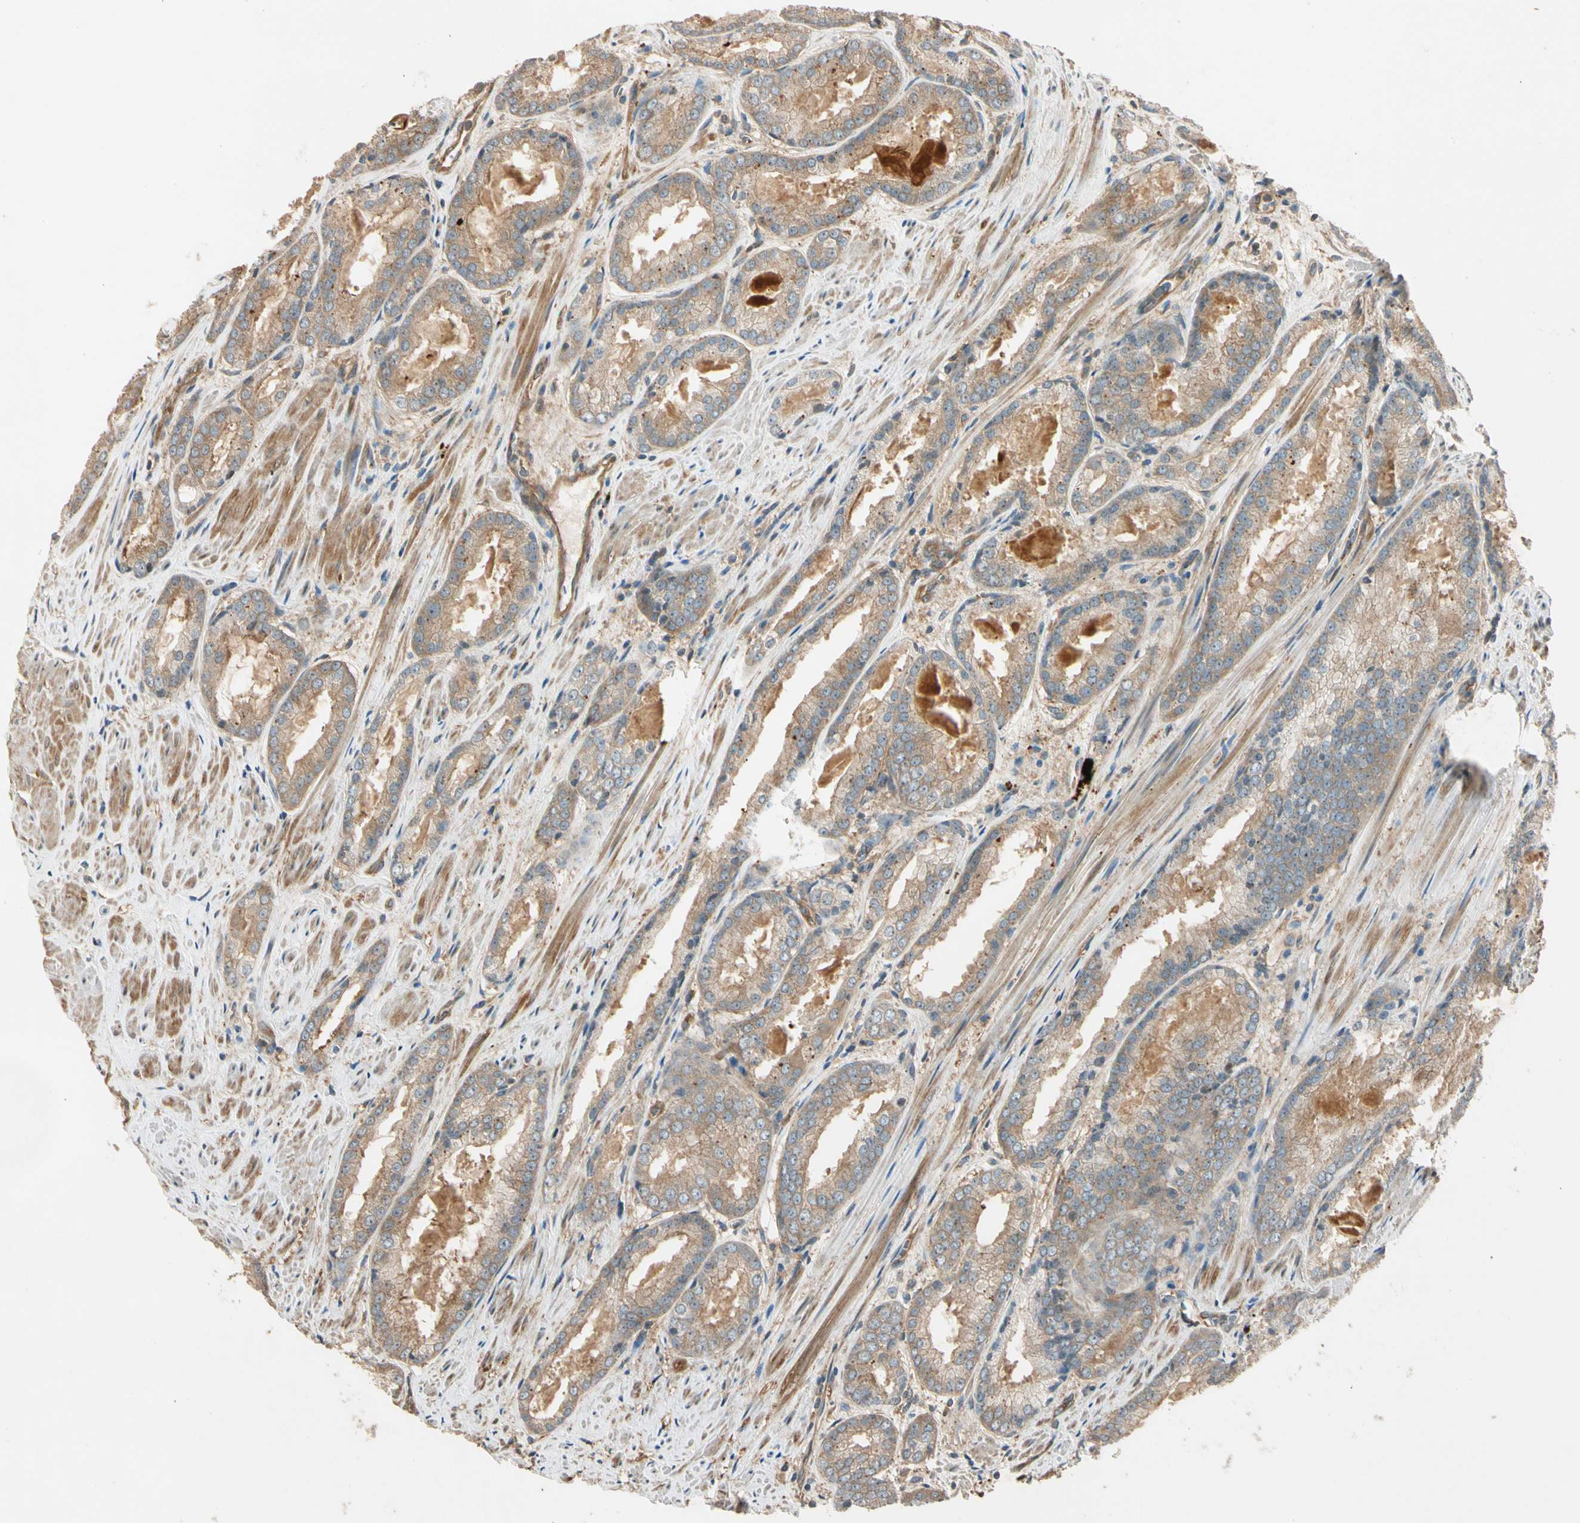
{"staining": {"intensity": "weak", "quantity": ">75%", "location": "cytoplasmic/membranous"}, "tissue": "prostate cancer", "cell_type": "Tumor cells", "image_type": "cancer", "snomed": [{"axis": "morphology", "description": "Adenocarcinoma, Low grade"}, {"axis": "topography", "description": "Prostate"}], "caption": "DAB (3,3'-diaminobenzidine) immunohistochemical staining of prostate cancer (low-grade adenocarcinoma) demonstrates weak cytoplasmic/membranous protein expression in approximately >75% of tumor cells.", "gene": "ROCK2", "patient": {"sex": "male", "age": 64}}